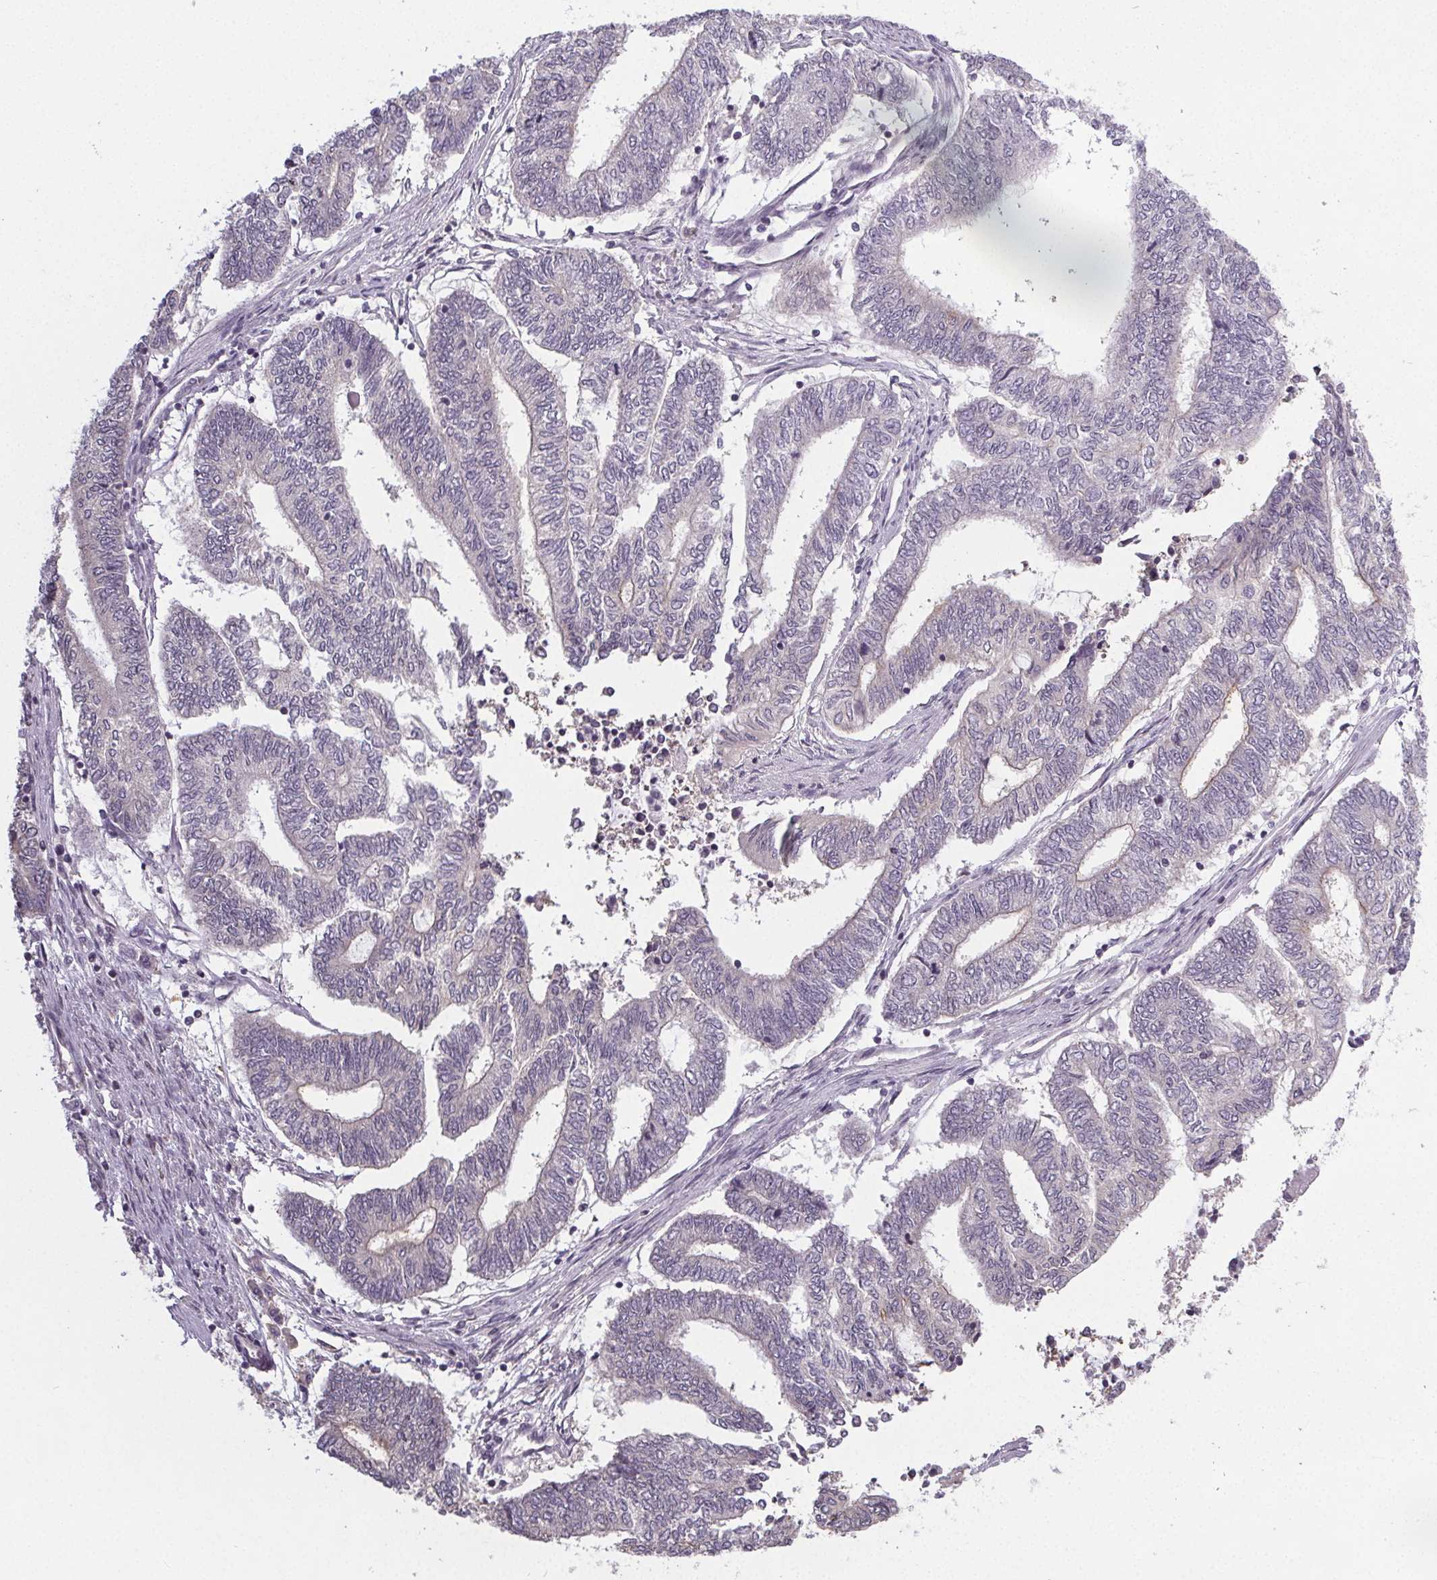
{"staining": {"intensity": "weak", "quantity": "<25%", "location": "cytoplasmic/membranous"}, "tissue": "endometrial cancer", "cell_type": "Tumor cells", "image_type": "cancer", "snomed": [{"axis": "morphology", "description": "Adenocarcinoma, NOS"}, {"axis": "topography", "description": "Uterus"}, {"axis": "topography", "description": "Endometrium"}], "caption": "DAB (3,3'-diaminobenzidine) immunohistochemical staining of adenocarcinoma (endometrial) demonstrates no significant staining in tumor cells.", "gene": "SLC26A2", "patient": {"sex": "female", "age": 70}}